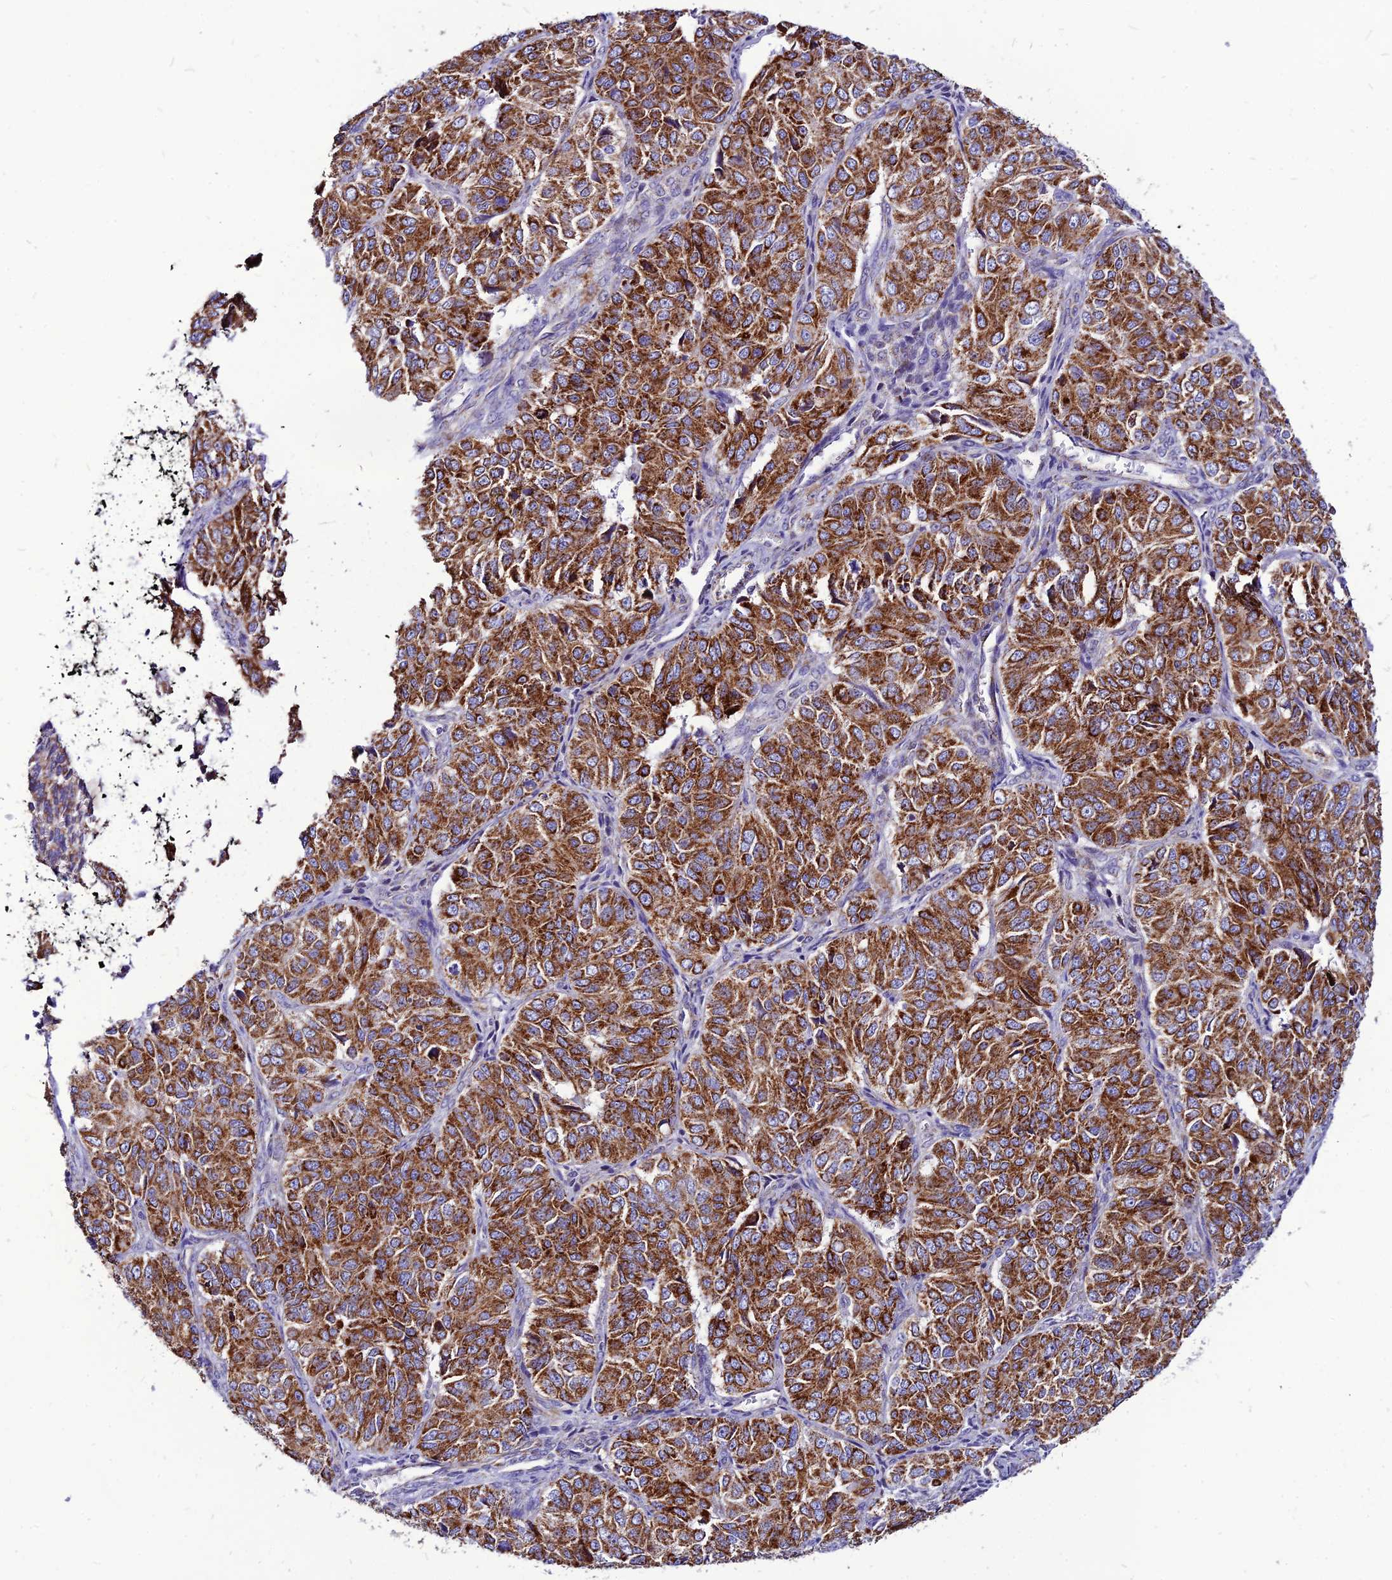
{"staining": {"intensity": "strong", "quantity": ">75%", "location": "cytoplasmic/membranous"}, "tissue": "ovarian cancer", "cell_type": "Tumor cells", "image_type": "cancer", "snomed": [{"axis": "morphology", "description": "Carcinoma, endometroid"}, {"axis": "topography", "description": "Ovary"}], "caption": "Ovarian cancer tissue exhibits strong cytoplasmic/membranous expression in about >75% of tumor cells, visualized by immunohistochemistry.", "gene": "ECI1", "patient": {"sex": "female", "age": 51}}